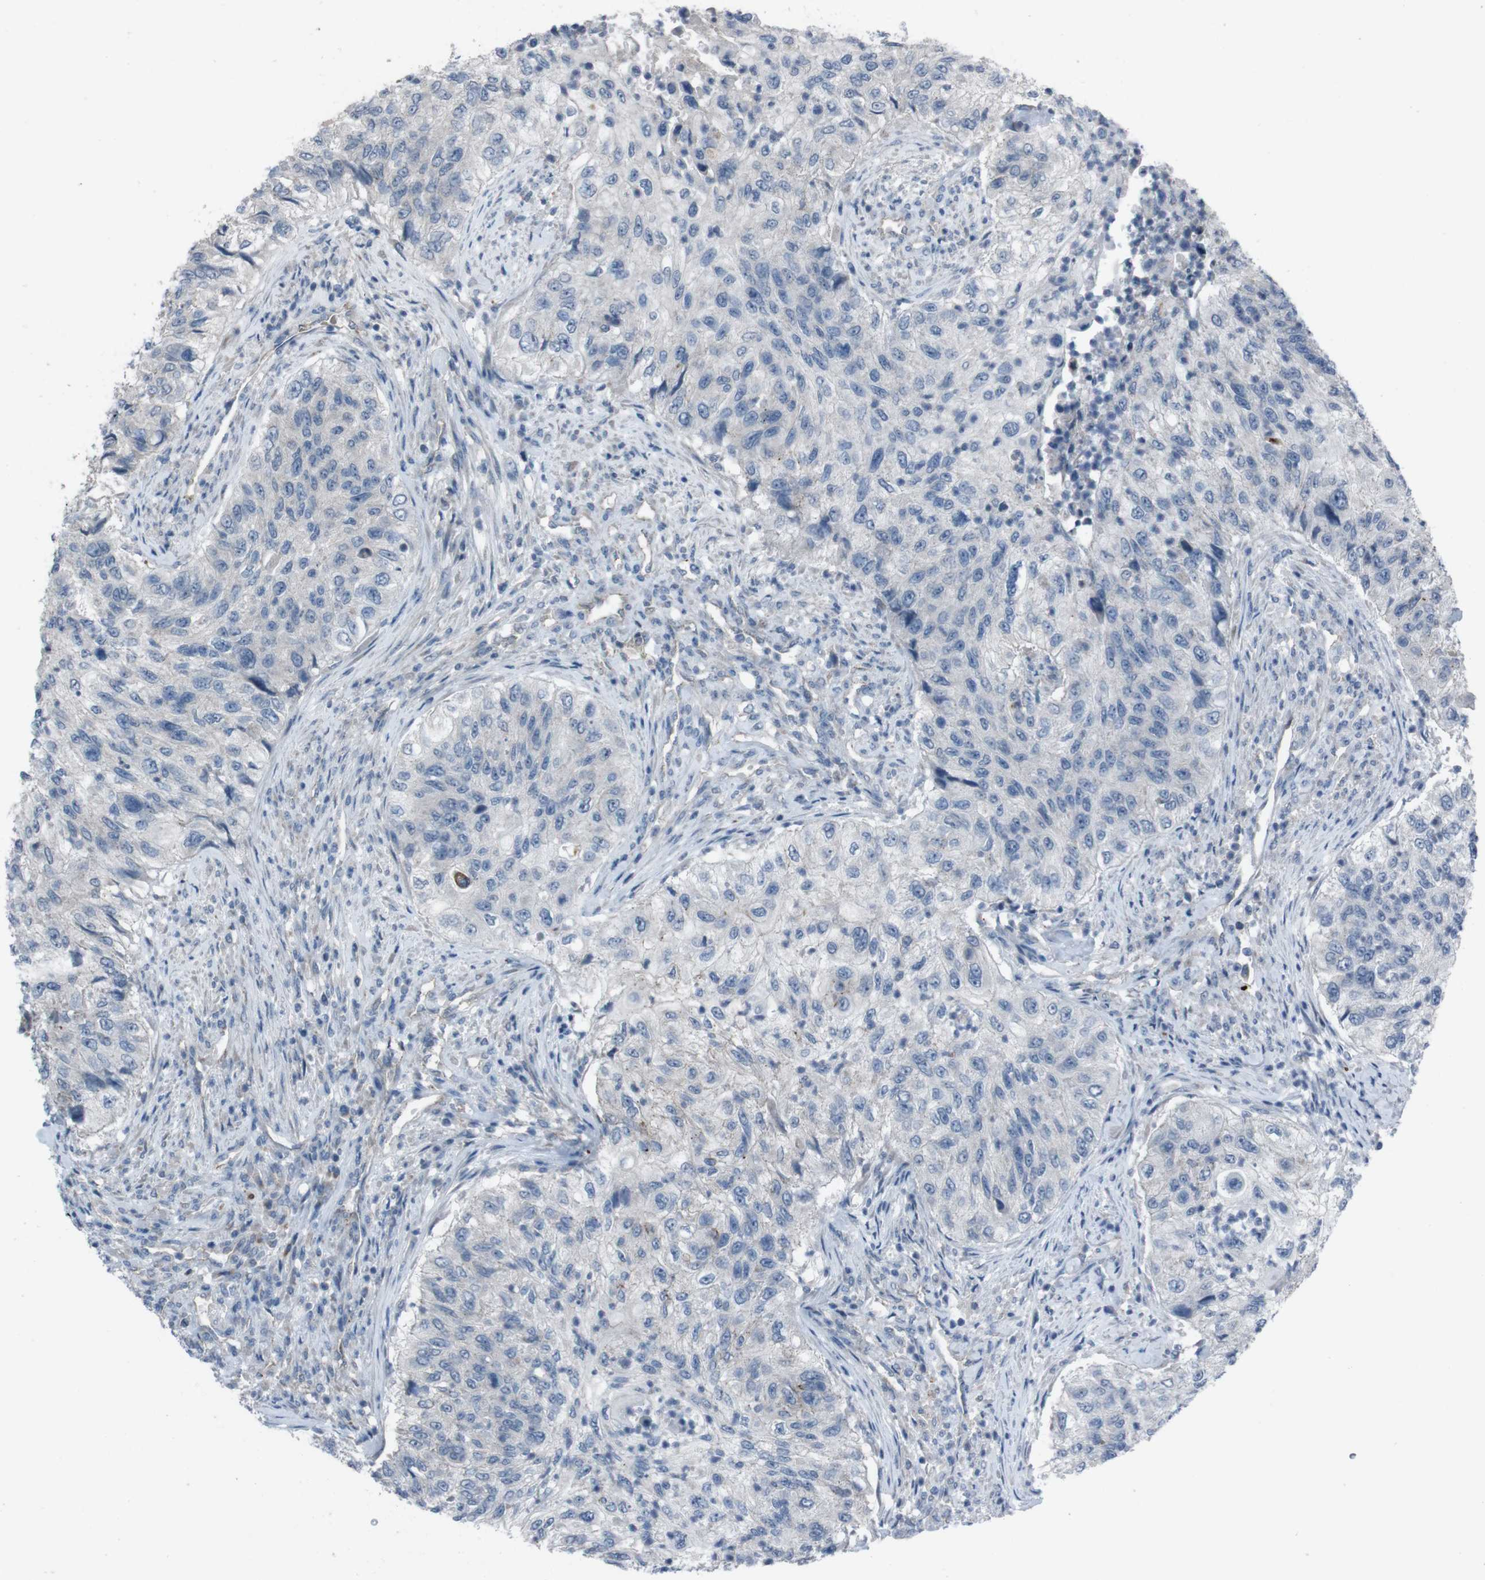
{"staining": {"intensity": "negative", "quantity": "none", "location": "none"}, "tissue": "urothelial cancer", "cell_type": "Tumor cells", "image_type": "cancer", "snomed": [{"axis": "morphology", "description": "Urothelial carcinoma, High grade"}, {"axis": "topography", "description": "Urinary bladder"}], "caption": "Immunohistochemistry histopathology image of human urothelial carcinoma (high-grade) stained for a protein (brown), which reveals no expression in tumor cells.", "gene": "EFNA5", "patient": {"sex": "female", "age": 60}}